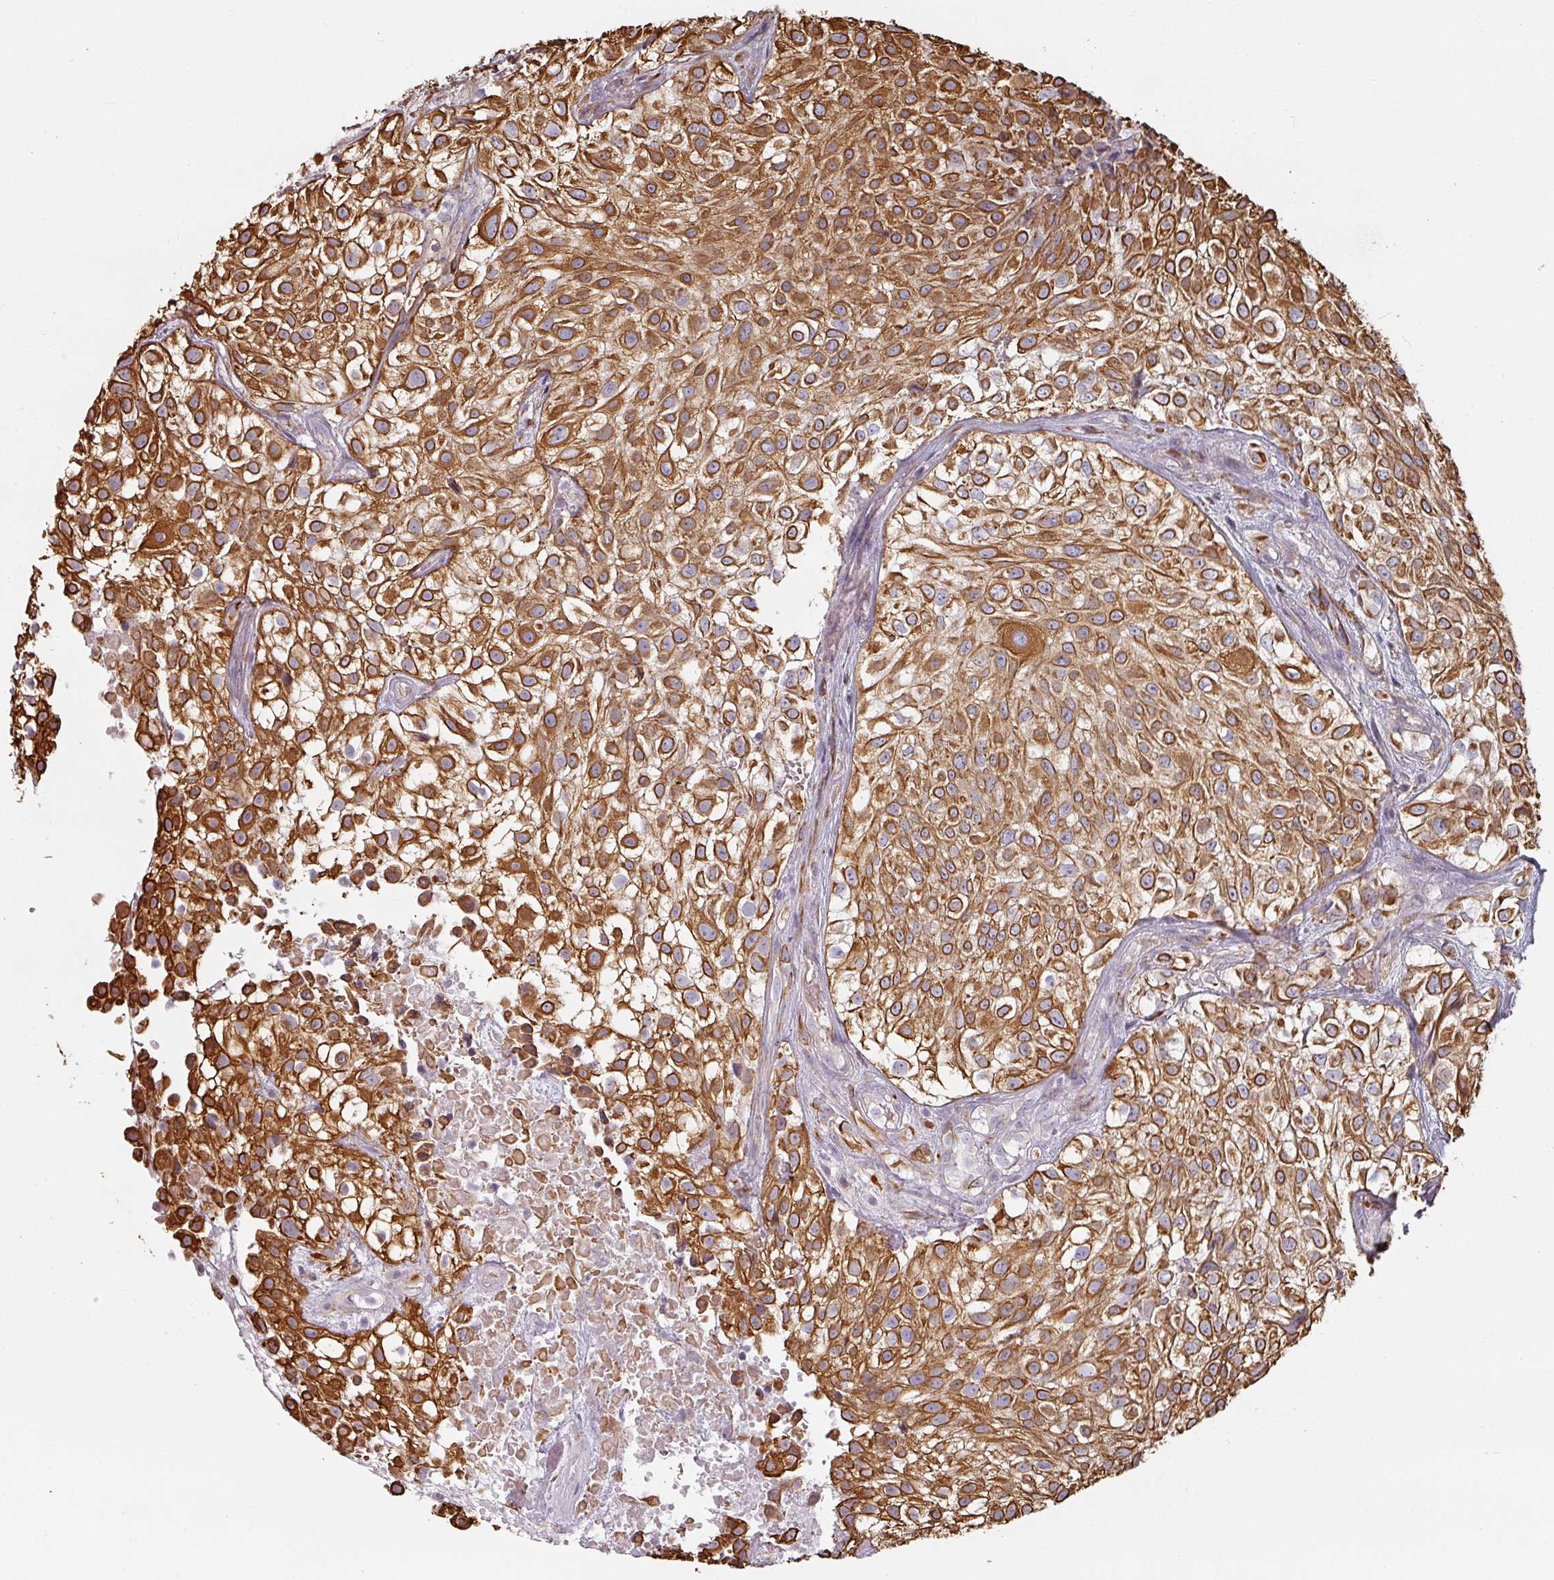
{"staining": {"intensity": "strong", "quantity": ">75%", "location": "cytoplasmic/membranous"}, "tissue": "urothelial cancer", "cell_type": "Tumor cells", "image_type": "cancer", "snomed": [{"axis": "morphology", "description": "Urothelial carcinoma, High grade"}, {"axis": "topography", "description": "Urinary bladder"}], "caption": "Protein staining of urothelial carcinoma (high-grade) tissue exhibits strong cytoplasmic/membranous expression in approximately >75% of tumor cells.", "gene": "CEP78", "patient": {"sex": "male", "age": 56}}